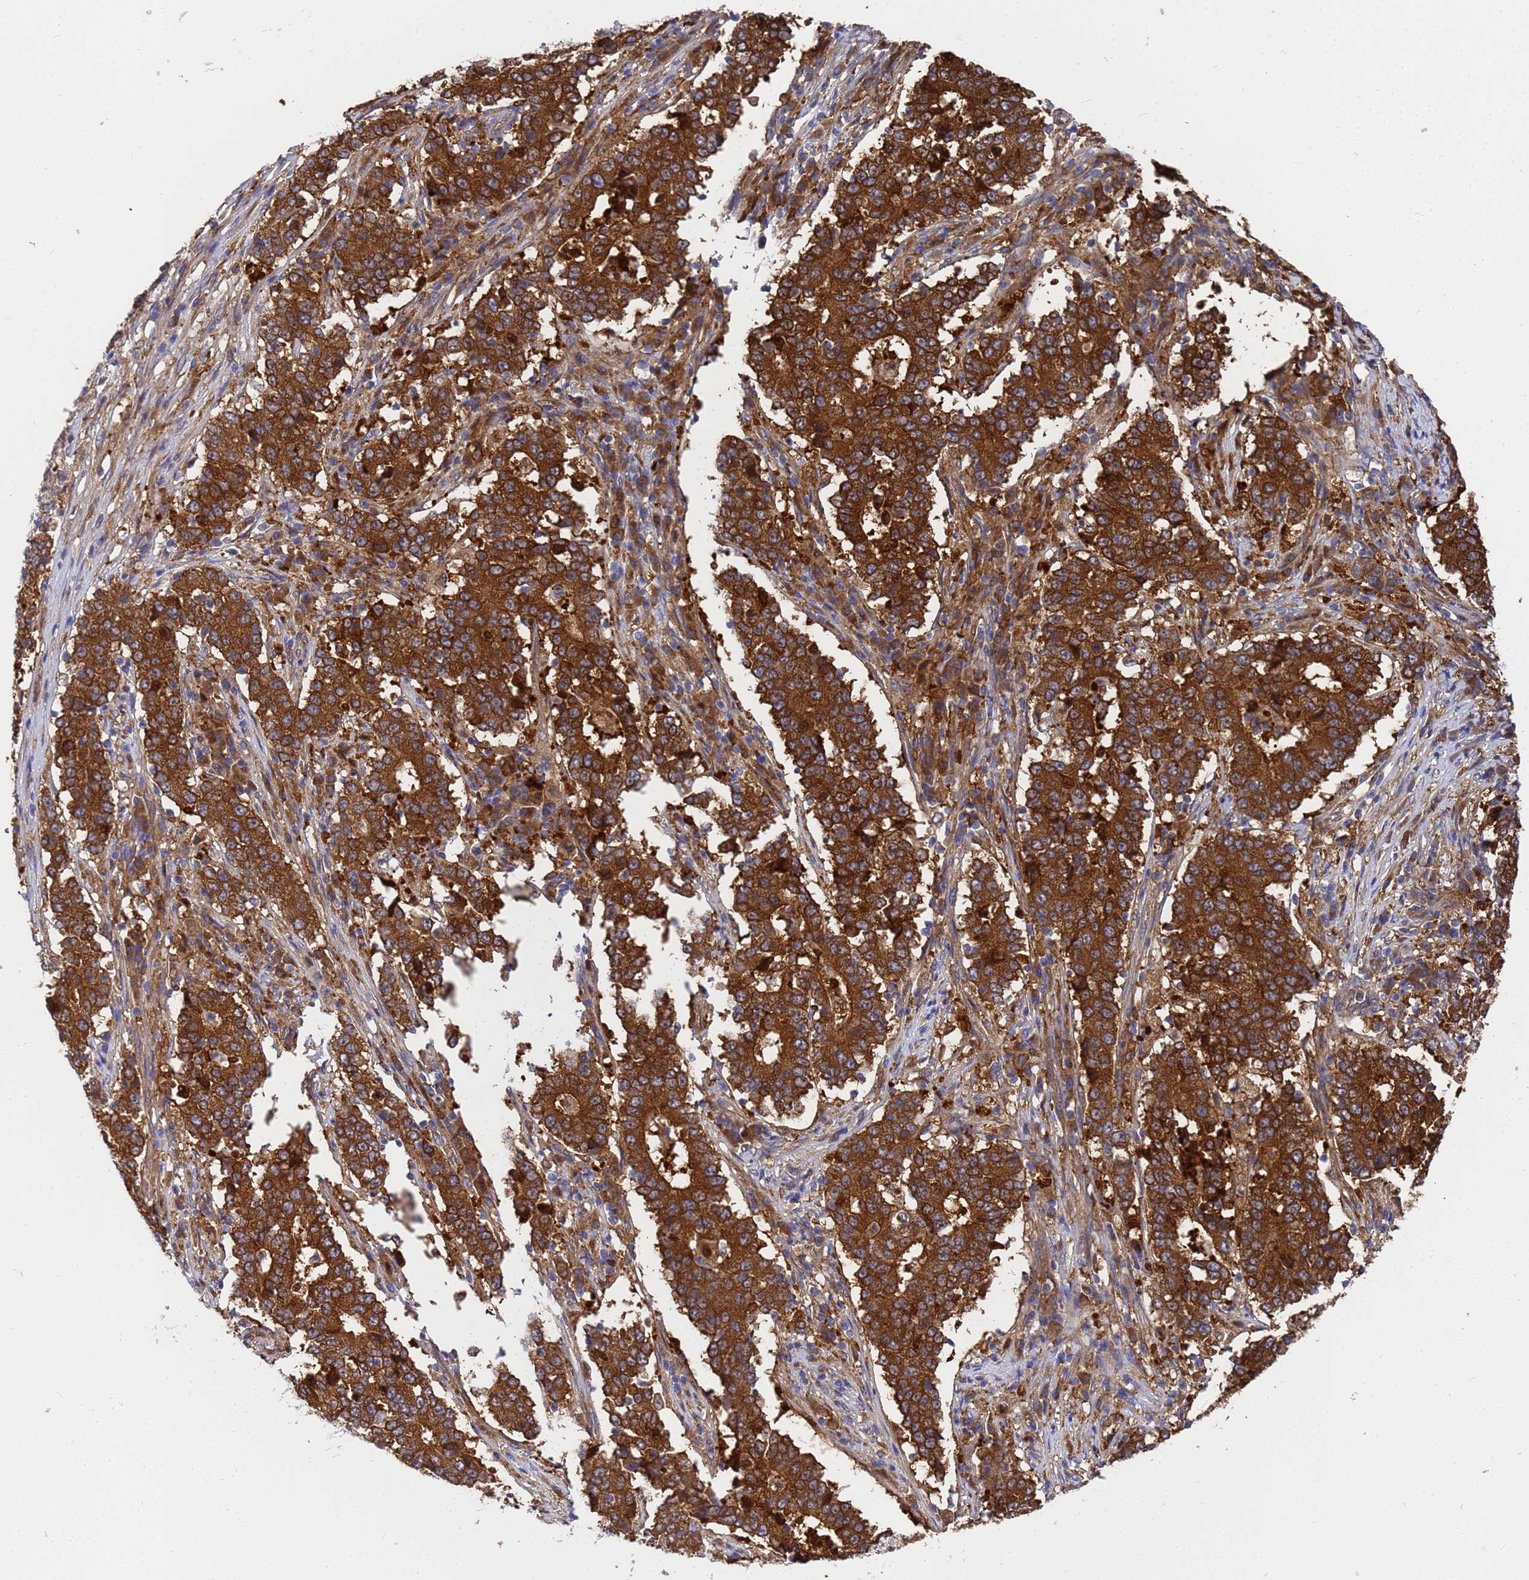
{"staining": {"intensity": "strong", "quantity": ">75%", "location": "cytoplasmic/membranous"}, "tissue": "stomach cancer", "cell_type": "Tumor cells", "image_type": "cancer", "snomed": [{"axis": "morphology", "description": "Adenocarcinoma, NOS"}, {"axis": "topography", "description": "Stomach"}], "caption": "Stomach cancer (adenocarcinoma) stained with DAB (3,3'-diaminobenzidine) immunohistochemistry exhibits high levels of strong cytoplasmic/membranous staining in about >75% of tumor cells. Using DAB (brown) and hematoxylin (blue) stains, captured at high magnification using brightfield microscopy.", "gene": "SLC35E2B", "patient": {"sex": "male", "age": 59}}